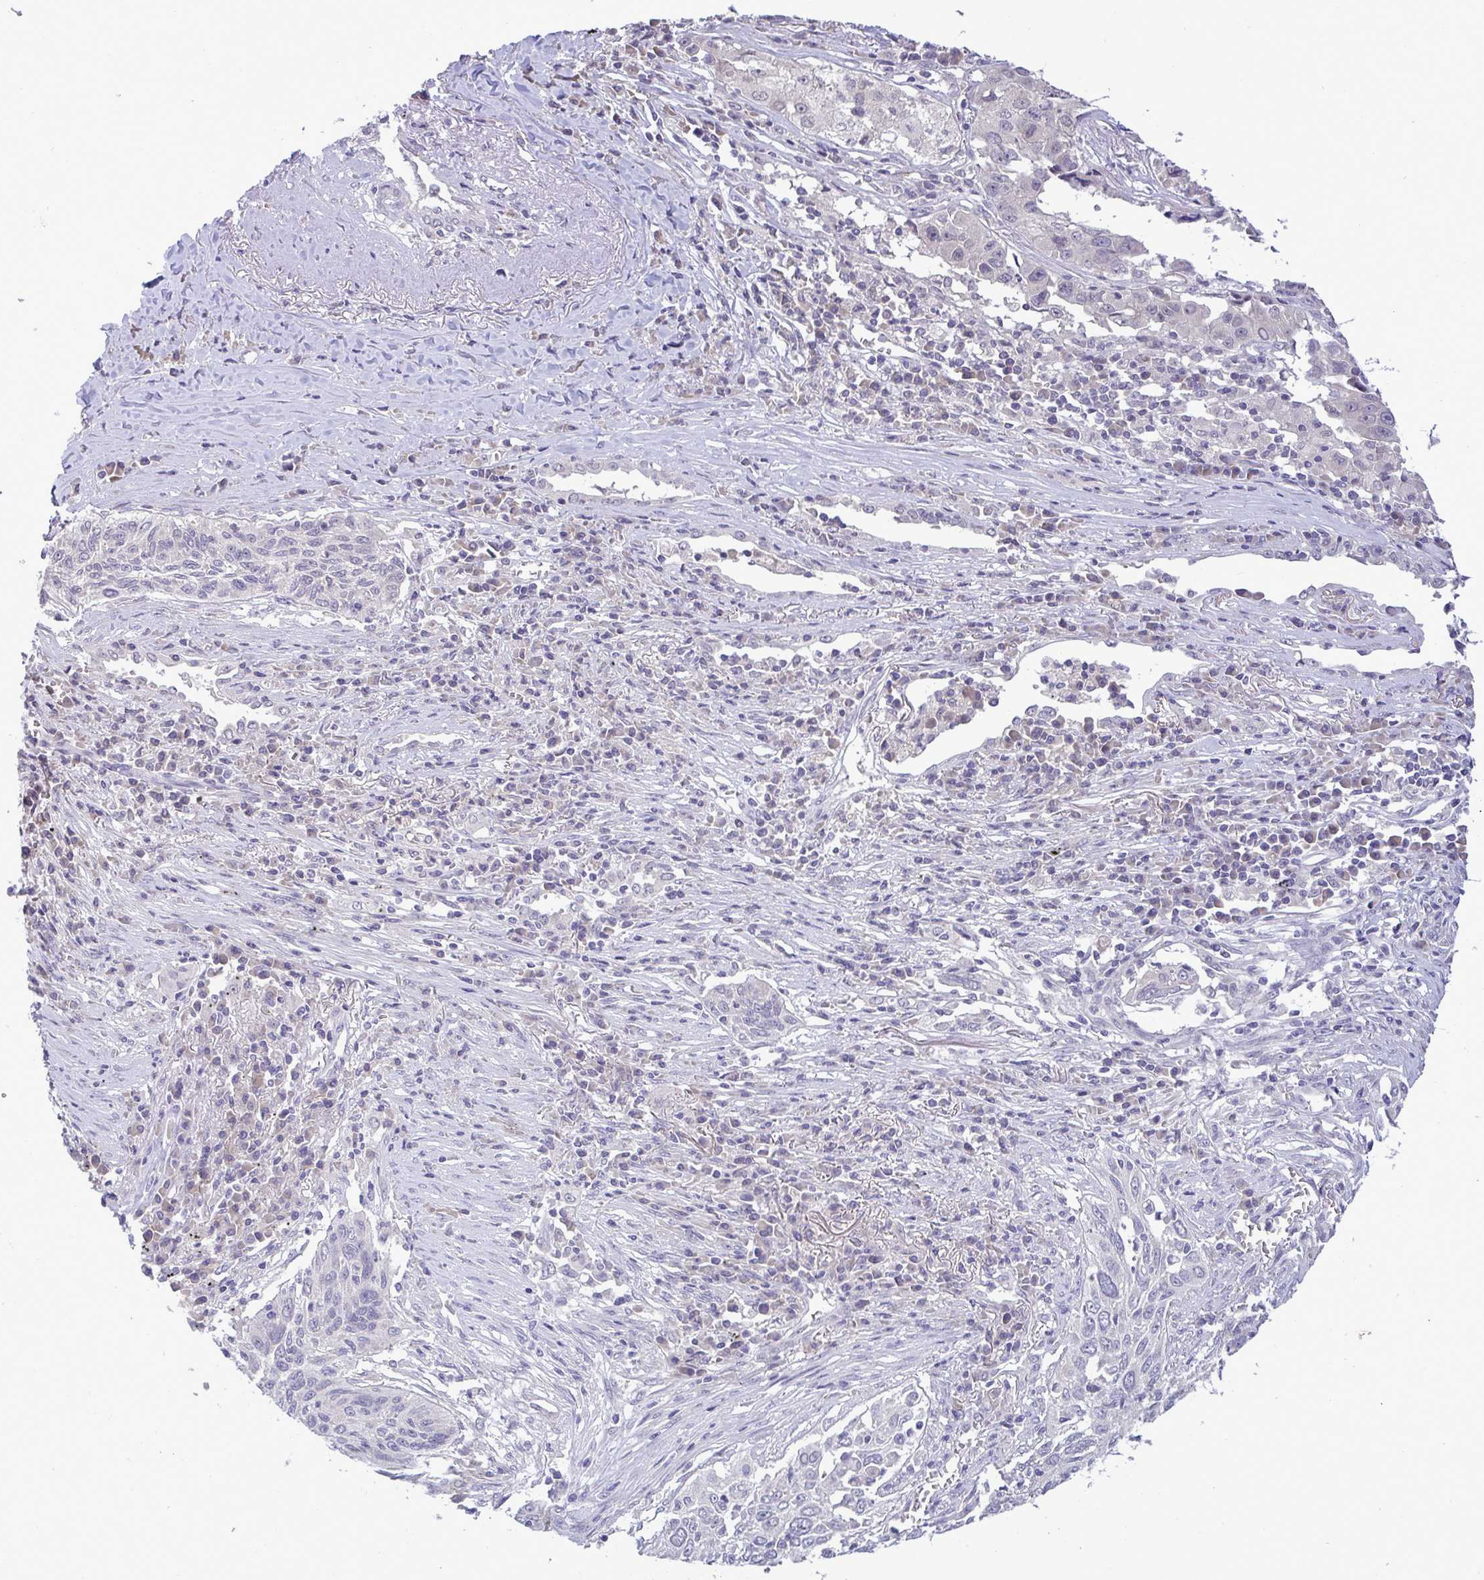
{"staining": {"intensity": "negative", "quantity": "none", "location": "none"}, "tissue": "lung cancer", "cell_type": "Tumor cells", "image_type": "cancer", "snomed": [{"axis": "morphology", "description": "Squamous cell carcinoma, NOS"}, {"axis": "topography", "description": "Lung"}], "caption": "Human squamous cell carcinoma (lung) stained for a protein using IHC shows no expression in tumor cells.", "gene": "TMEM41A", "patient": {"sex": "female", "age": 66}}